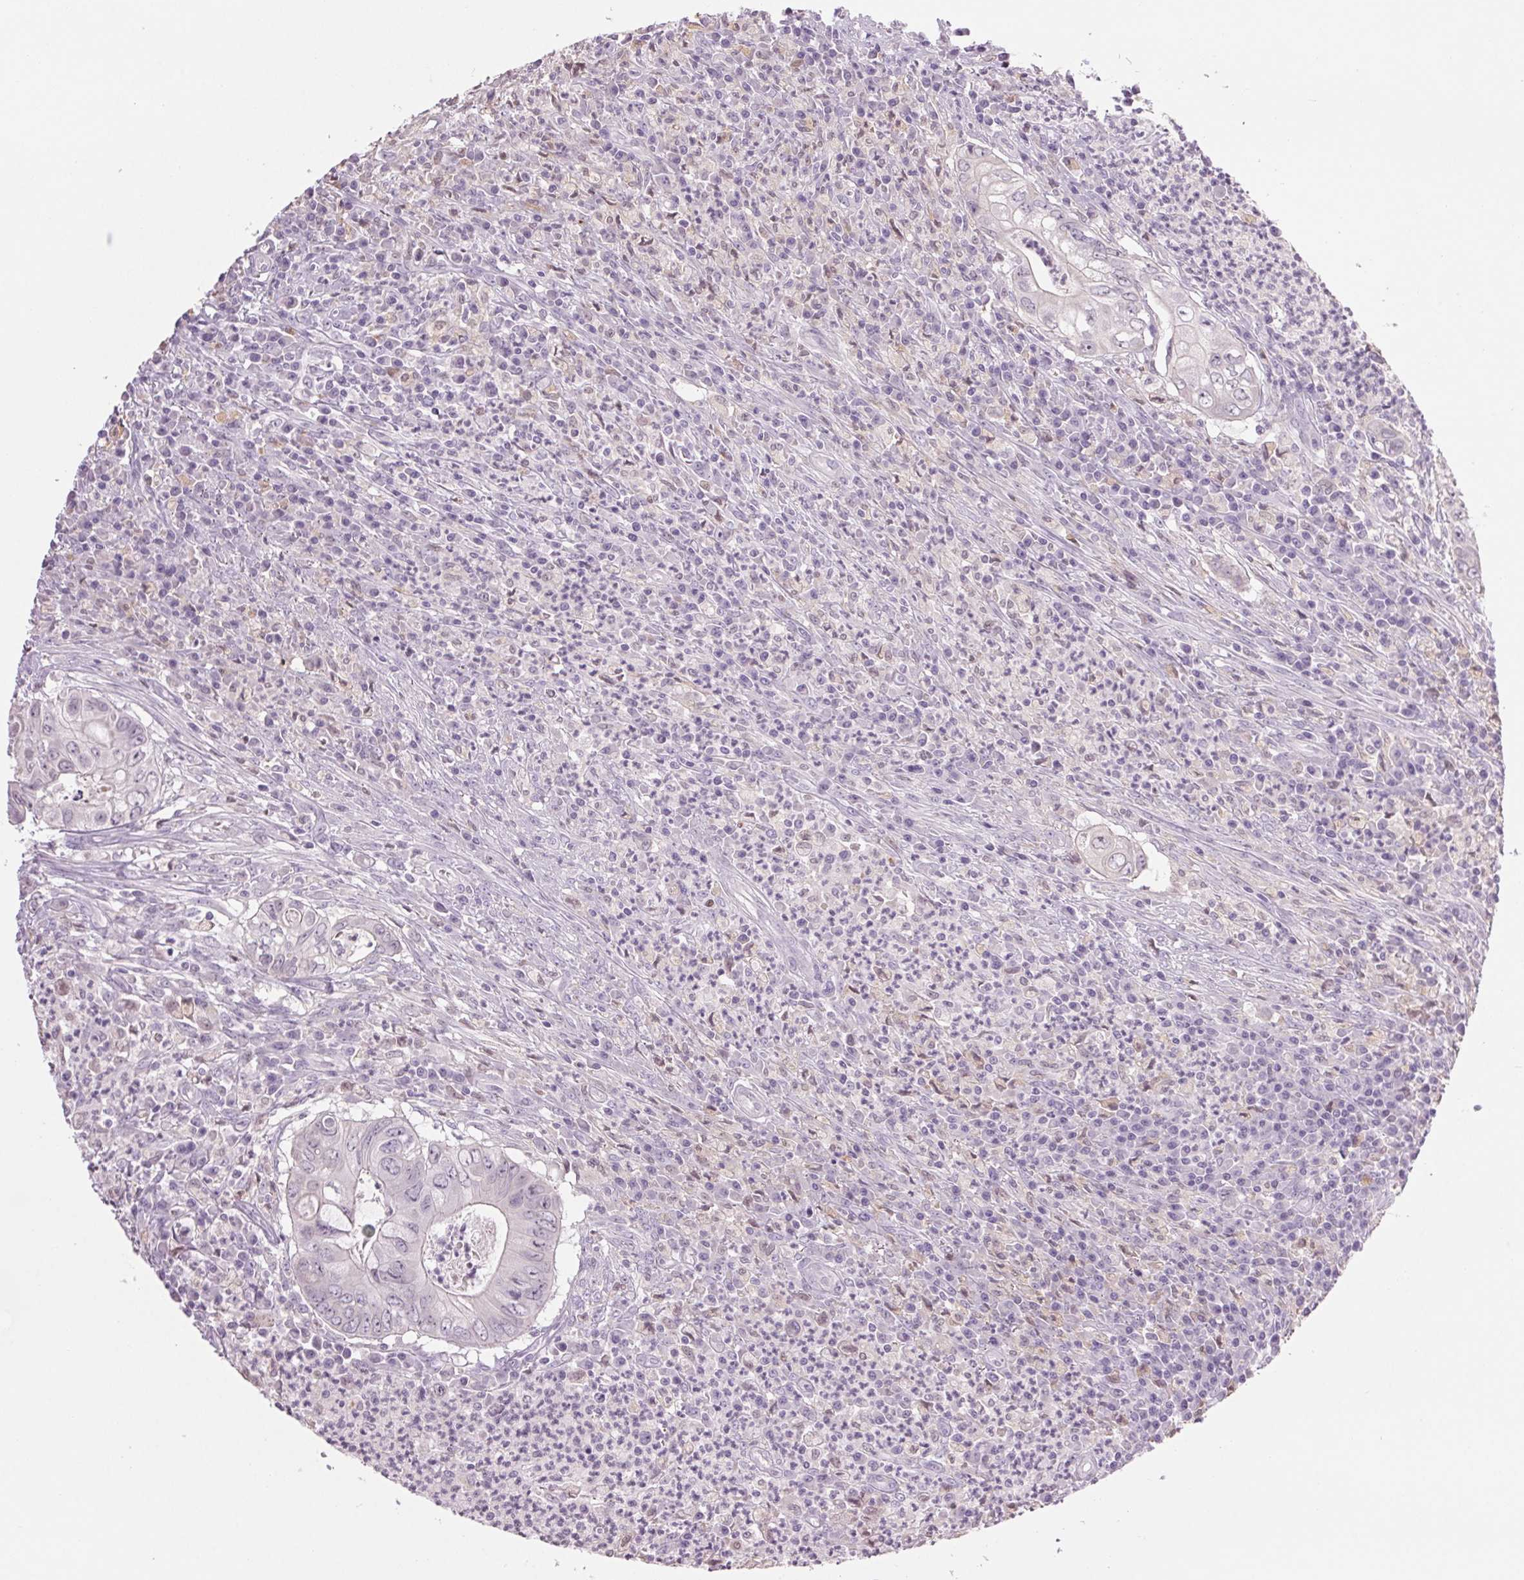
{"staining": {"intensity": "negative", "quantity": "none", "location": "none"}, "tissue": "colorectal cancer", "cell_type": "Tumor cells", "image_type": "cancer", "snomed": [{"axis": "morphology", "description": "Adenocarcinoma, NOS"}, {"axis": "topography", "description": "Colon"}], "caption": "Immunohistochemistry (IHC) histopathology image of neoplastic tissue: colorectal cancer stained with DAB (3,3'-diaminobenzidine) reveals no significant protein staining in tumor cells.", "gene": "MPO", "patient": {"sex": "female", "age": 74}}